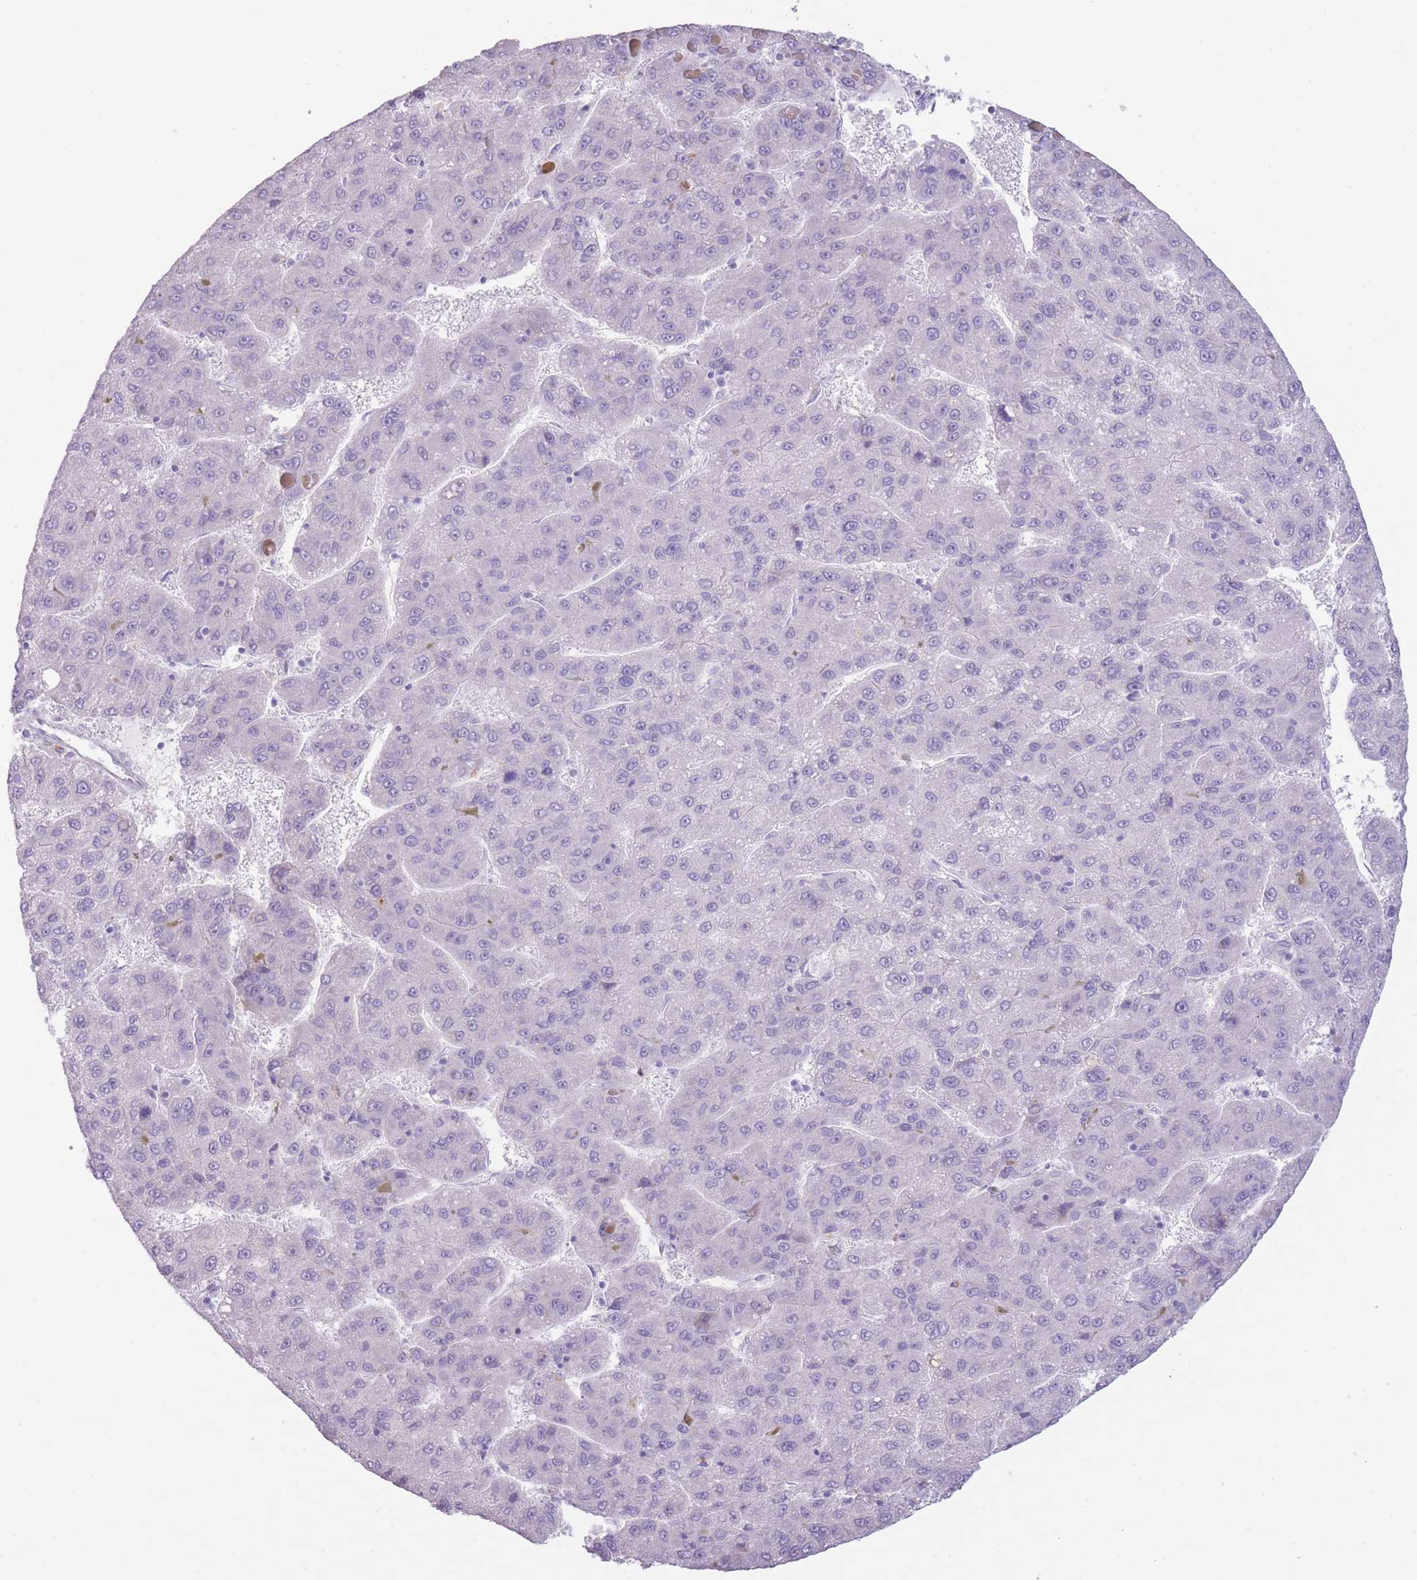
{"staining": {"intensity": "negative", "quantity": "none", "location": "none"}, "tissue": "liver cancer", "cell_type": "Tumor cells", "image_type": "cancer", "snomed": [{"axis": "morphology", "description": "Carcinoma, Hepatocellular, NOS"}, {"axis": "topography", "description": "Liver"}], "caption": "Tumor cells are negative for protein expression in human hepatocellular carcinoma (liver).", "gene": "WDR70", "patient": {"sex": "female", "age": 82}}